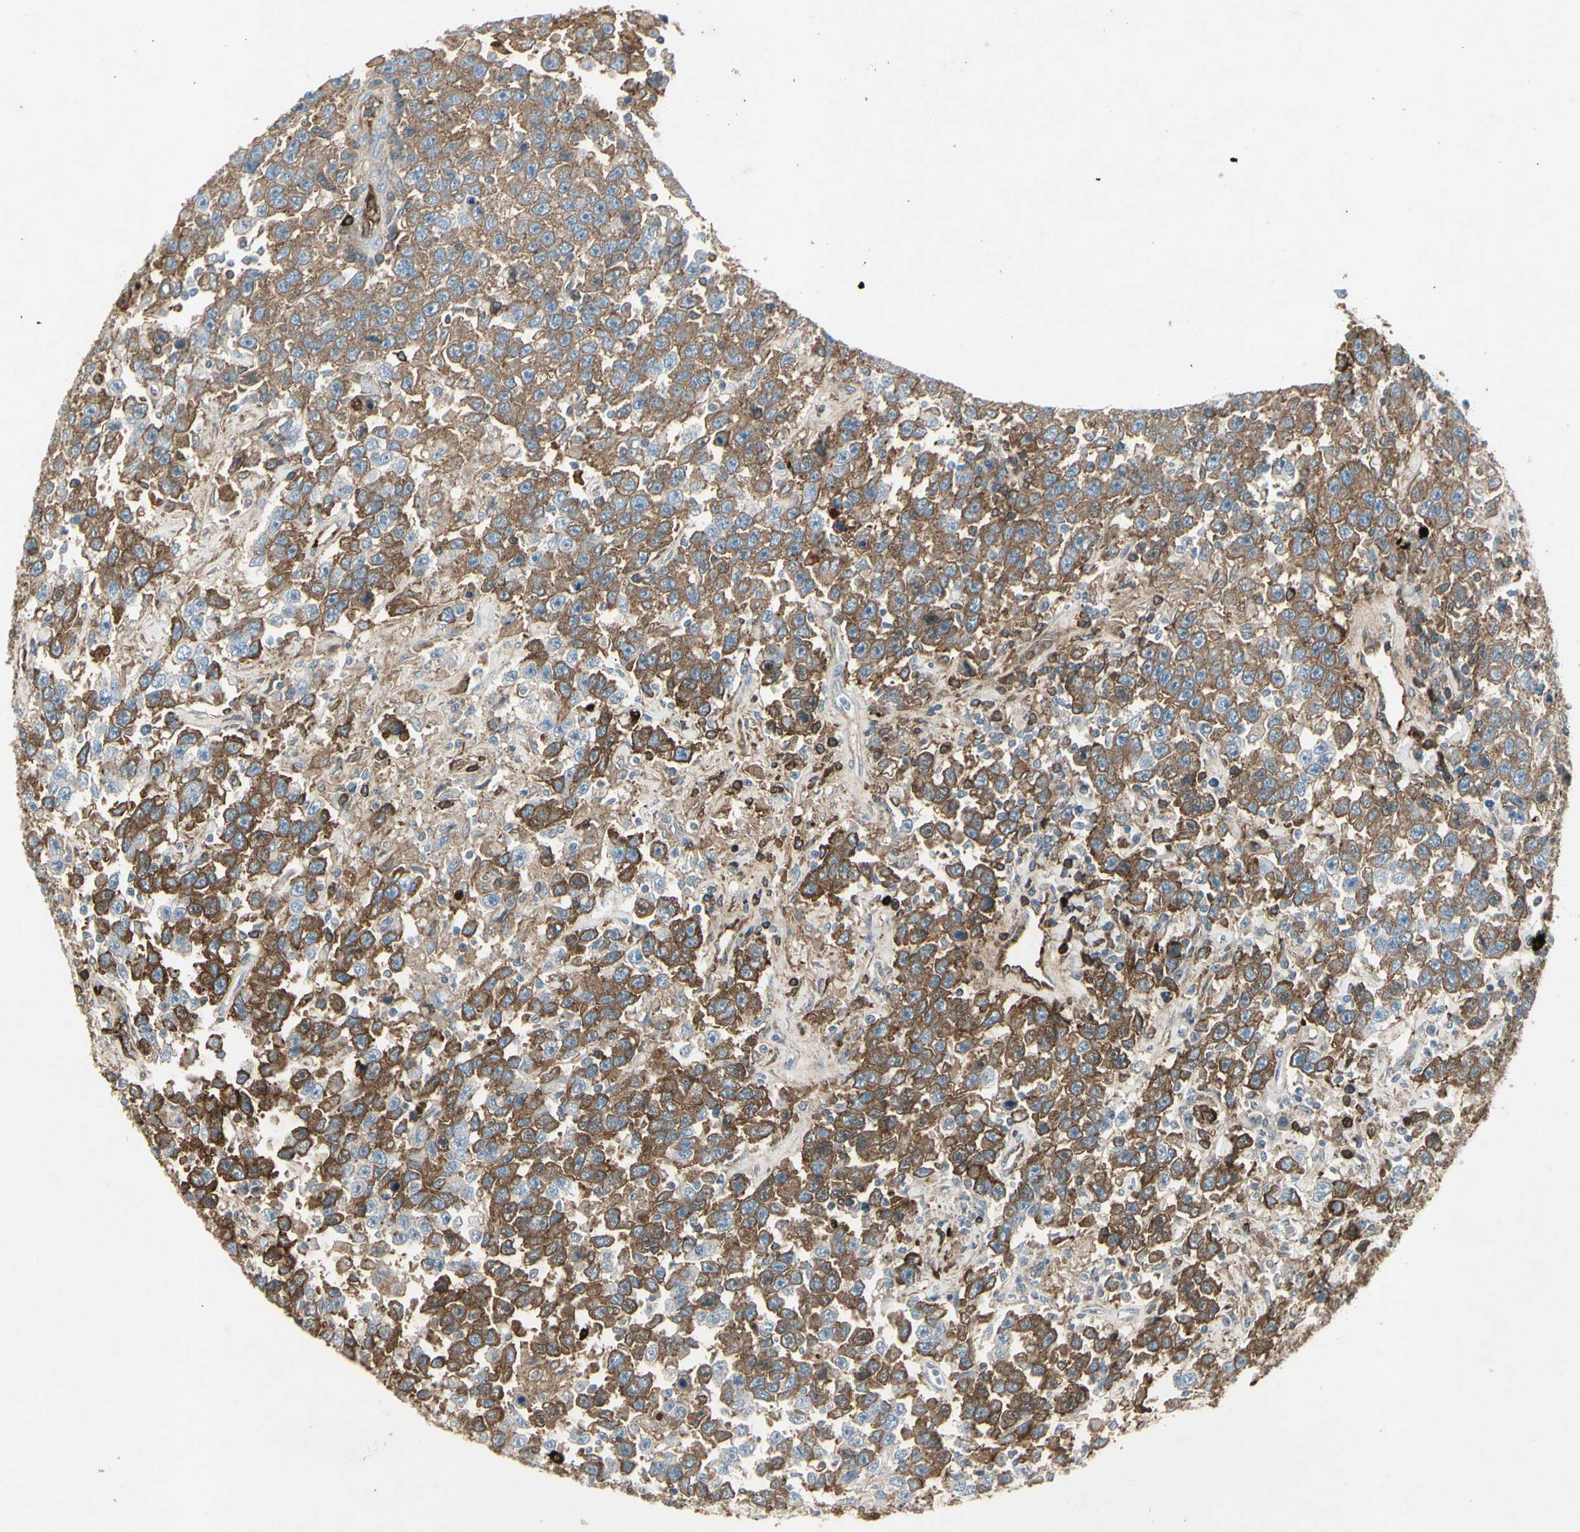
{"staining": {"intensity": "moderate", "quantity": "25%-75%", "location": "cytoplasmic/membranous"}, "tissue": "testis cancer", "cell_type": "Tumor cells", "image_type": "cancer", "snomed": [{"axis": "morphology", "description": "Seminoma, NOS"}, {"axis": "topography", "description": "Testis"}], "caption": "Approximately 25%-75% of tumor cells in human seminoma (testis) demonstrate moderate cytoplasmic/membranous protein staining as visualized by brown immunohistochemical staining.", "gene": "IGHM", "patient": {"sex": "male", "age": 41}}